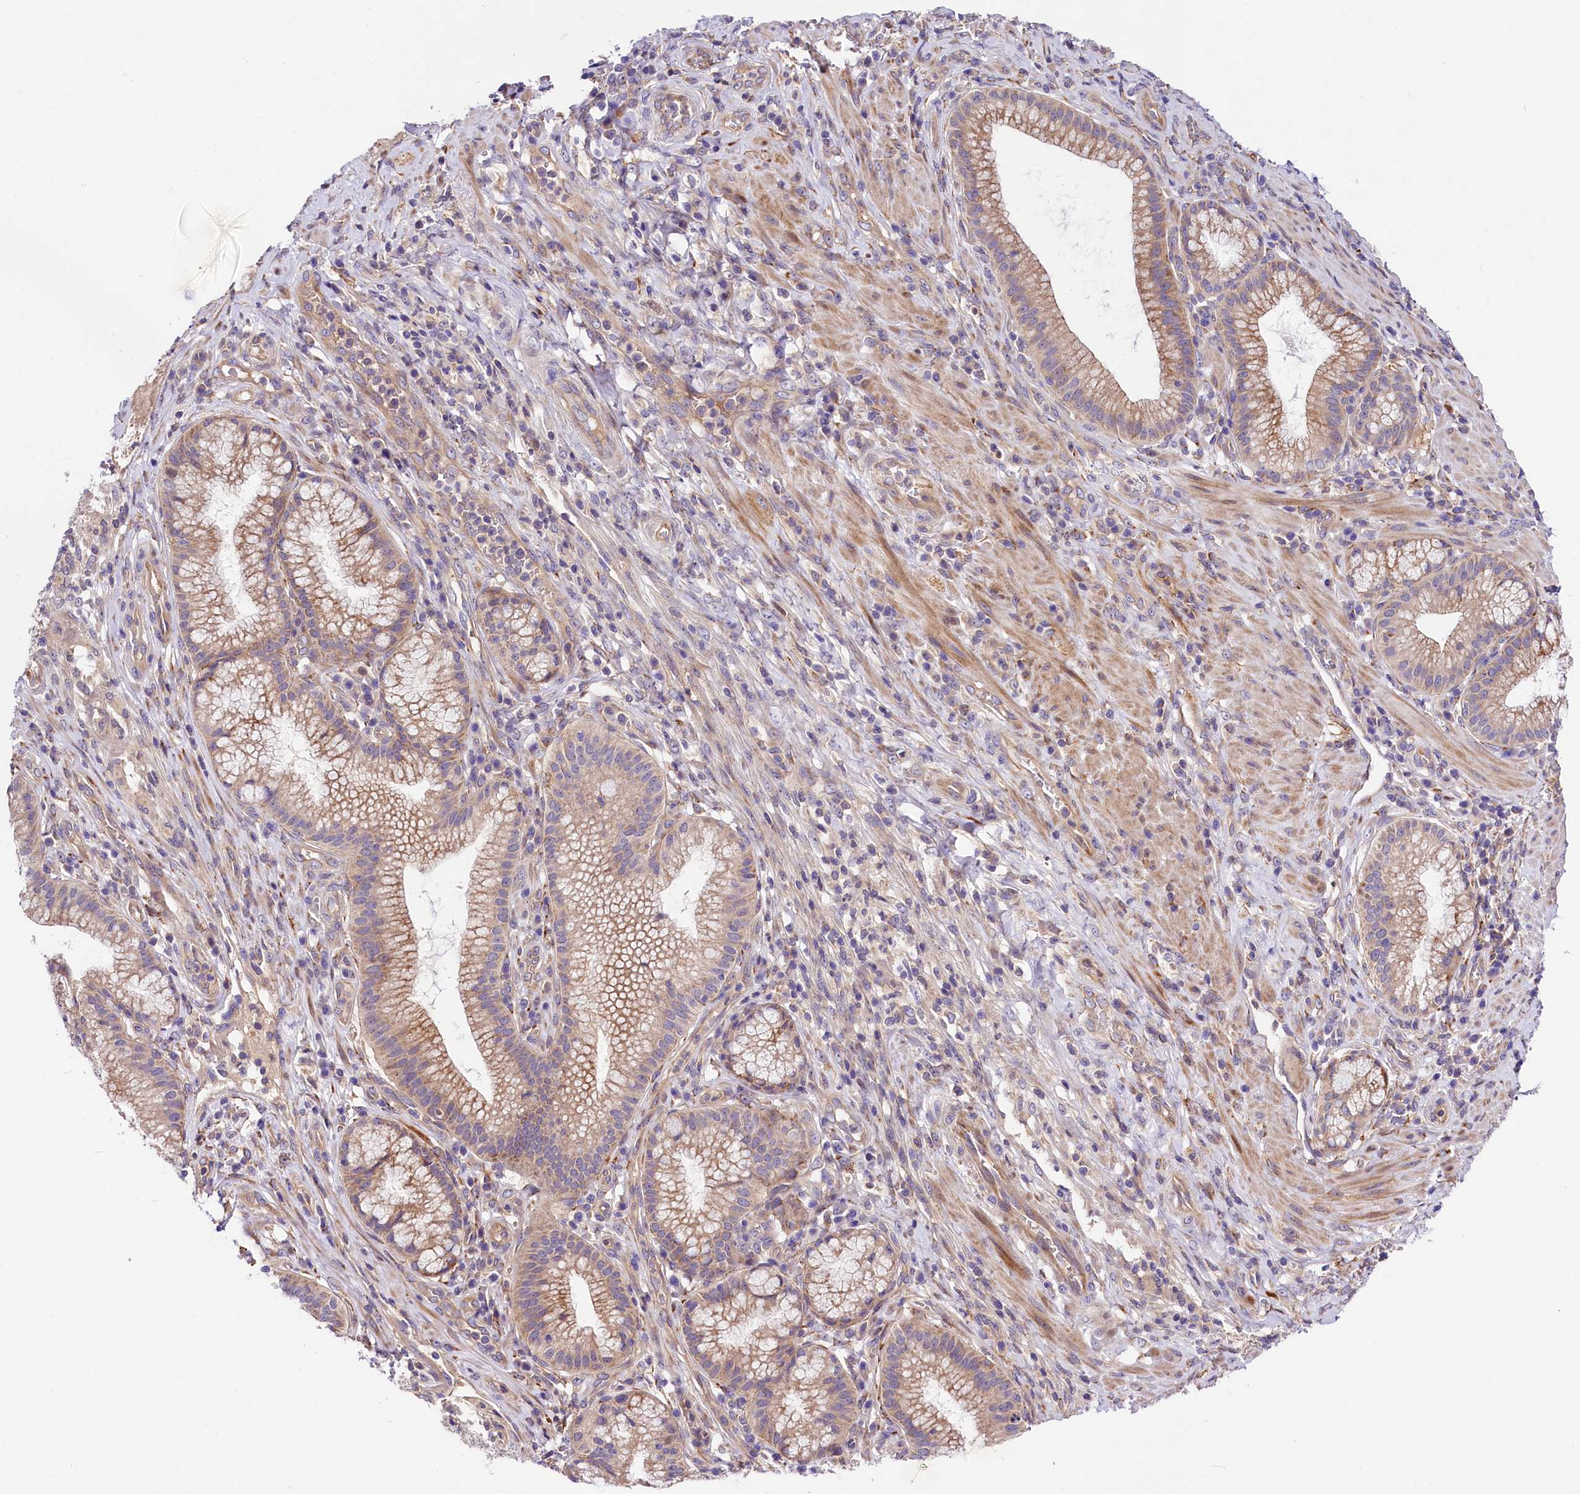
{"staining": {"intensity": "moderate", "quantity": "25%-75%", "location": "cytoplasmic/membranous"}, "tissue": "pancreatic cancer", "cell_type": "Tumor cells", "image_type": "cancer", "snomed": [{"axis": "morphology", "description": "Adenocarcinoma, NOS"}, {"axis": "topography", "description": "Pancreas"}], "caption": "This is a histology image of immunohistochemistry (IHC) staining of adenocarcinoma (pancreatic), which shows moderate expression in the cytoplasmic/membranous of tumor cells.", "gene": "ARMC6", "patient": {"sex": "male", "age": 72}}